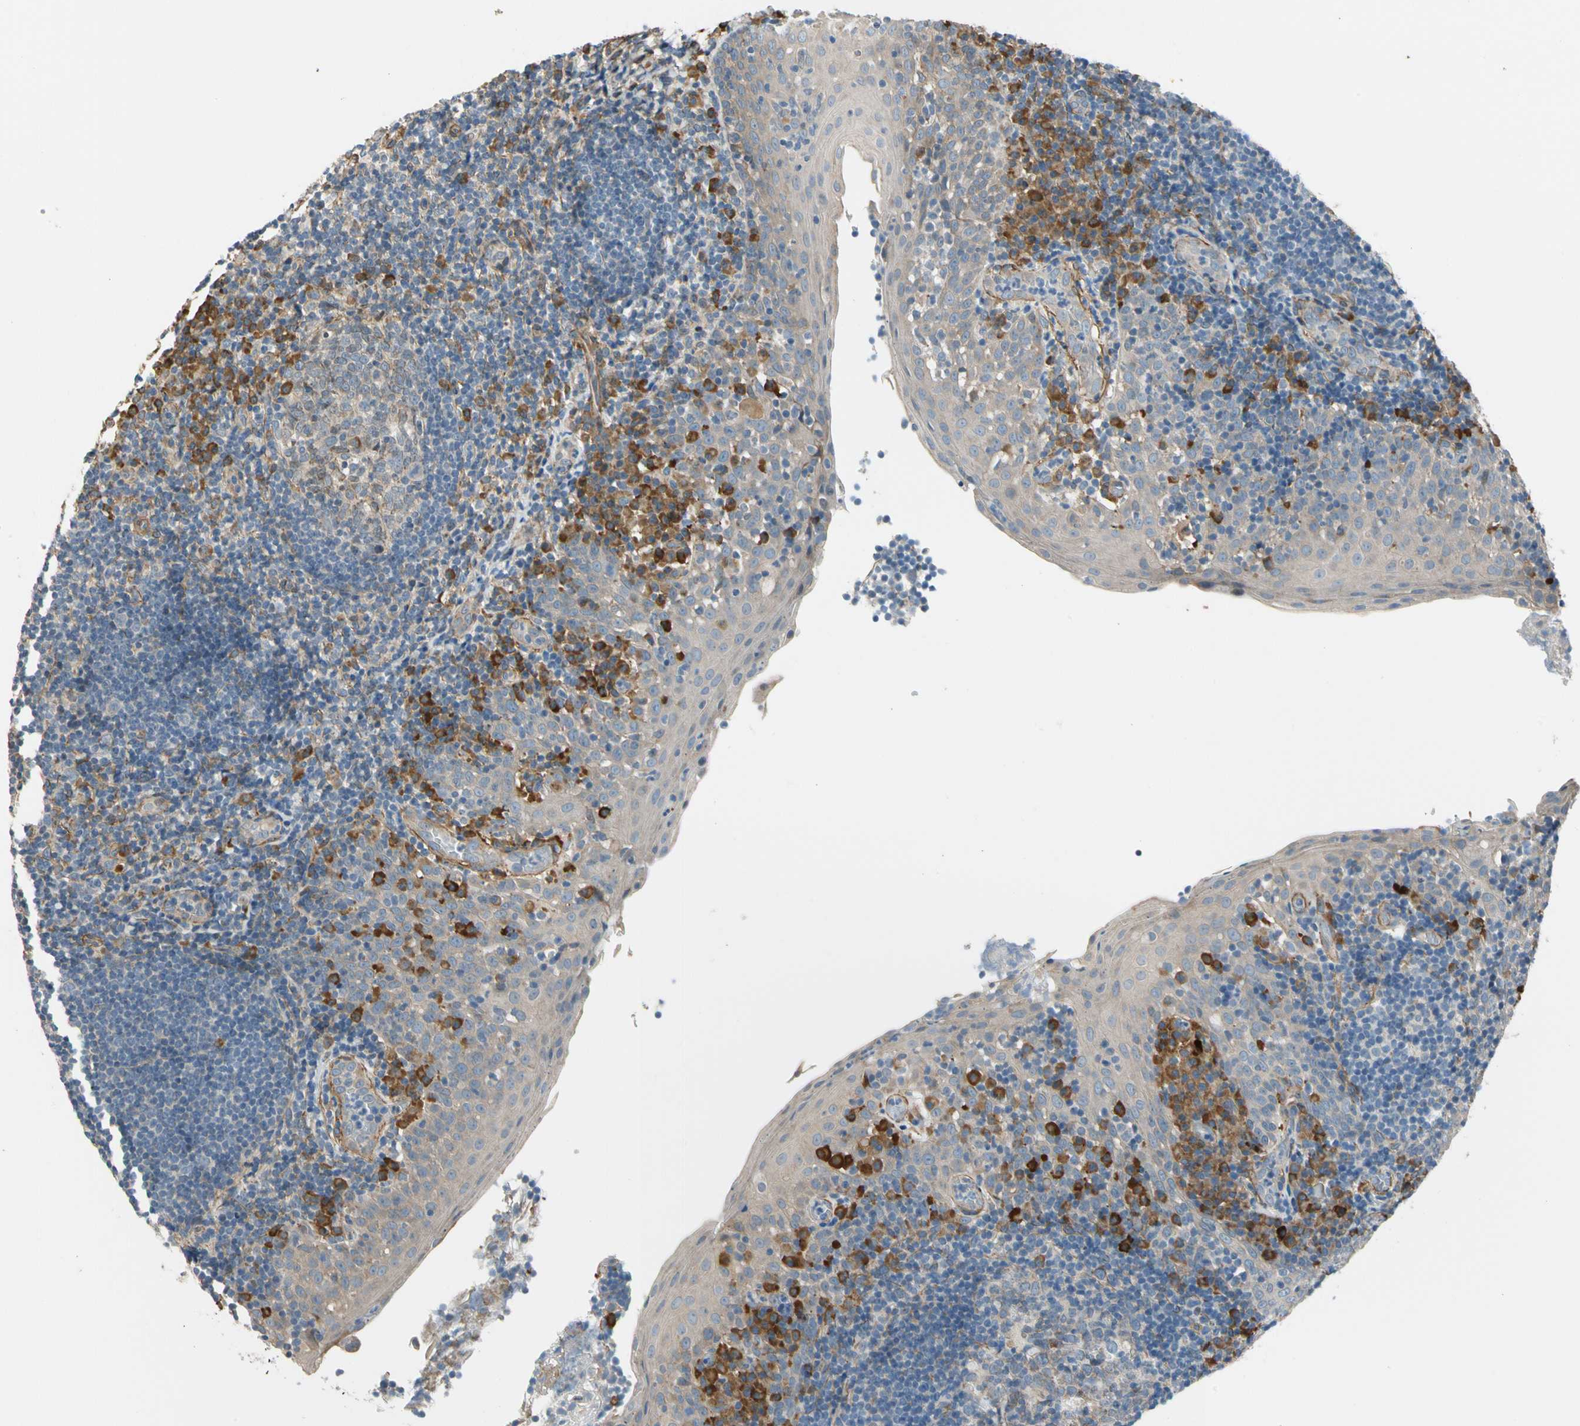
{"staining": {"intensity": "moderate", "quantity": ">75%", "location": "cytoplasmic/membranous"}, "tissue": "tonsil", "cell_type": "Germinal center cells", "image_type": "normal", "snomed": [{"axis": "morphology", "description": "Normal tissue, NOS"}, {"axis": "topography", "description": "Tonsil"}], "caption": "Moderate cytoplasmic/membranous positivity for a protein is identified in approximately >75% of germinal center cells of unremarkable tonsil using immunohistochemistry (IHC).", "gene": "LIMK2", "patient": {"sex": "female", "age": 40}}